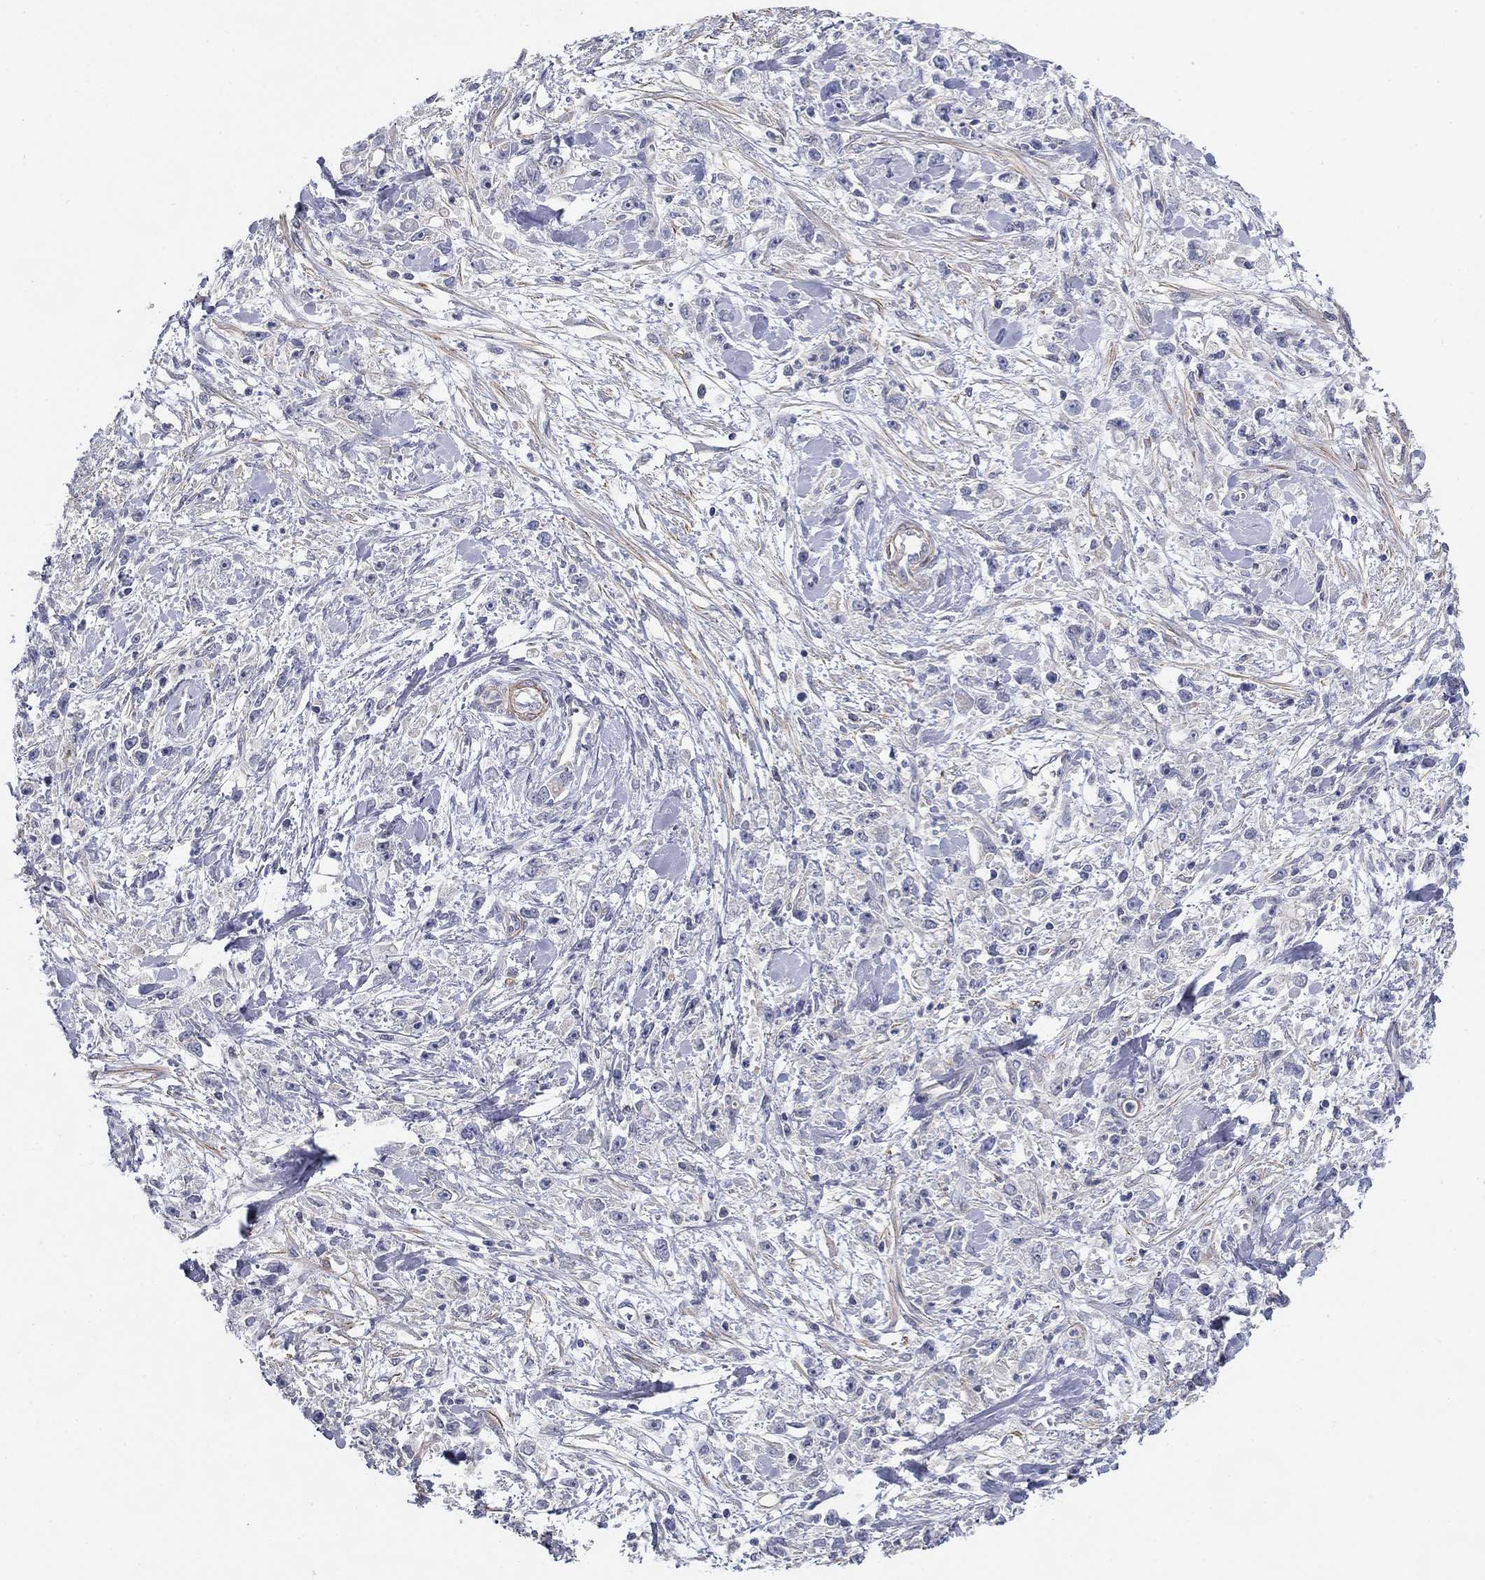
{"staining": {"intensity": "negative", "quantity": "none", "location": "none"}, "tissue": "stomach cancer", "cell_type": "Tumor cells", "image_type": "cancer", "snomed": [{"axis": "morphology", "description": "Adenocarcinoma, NOS"}, {"axis": "topography", "description": "Stomach"}], "caption": "This is an immunohistochemistry (IHC) photomicrograph of stomach adenocarcinoma. There is no positivity in tumor cells.", "gene": "GRK7", "patient": {"sex": "female", "age": 59}}